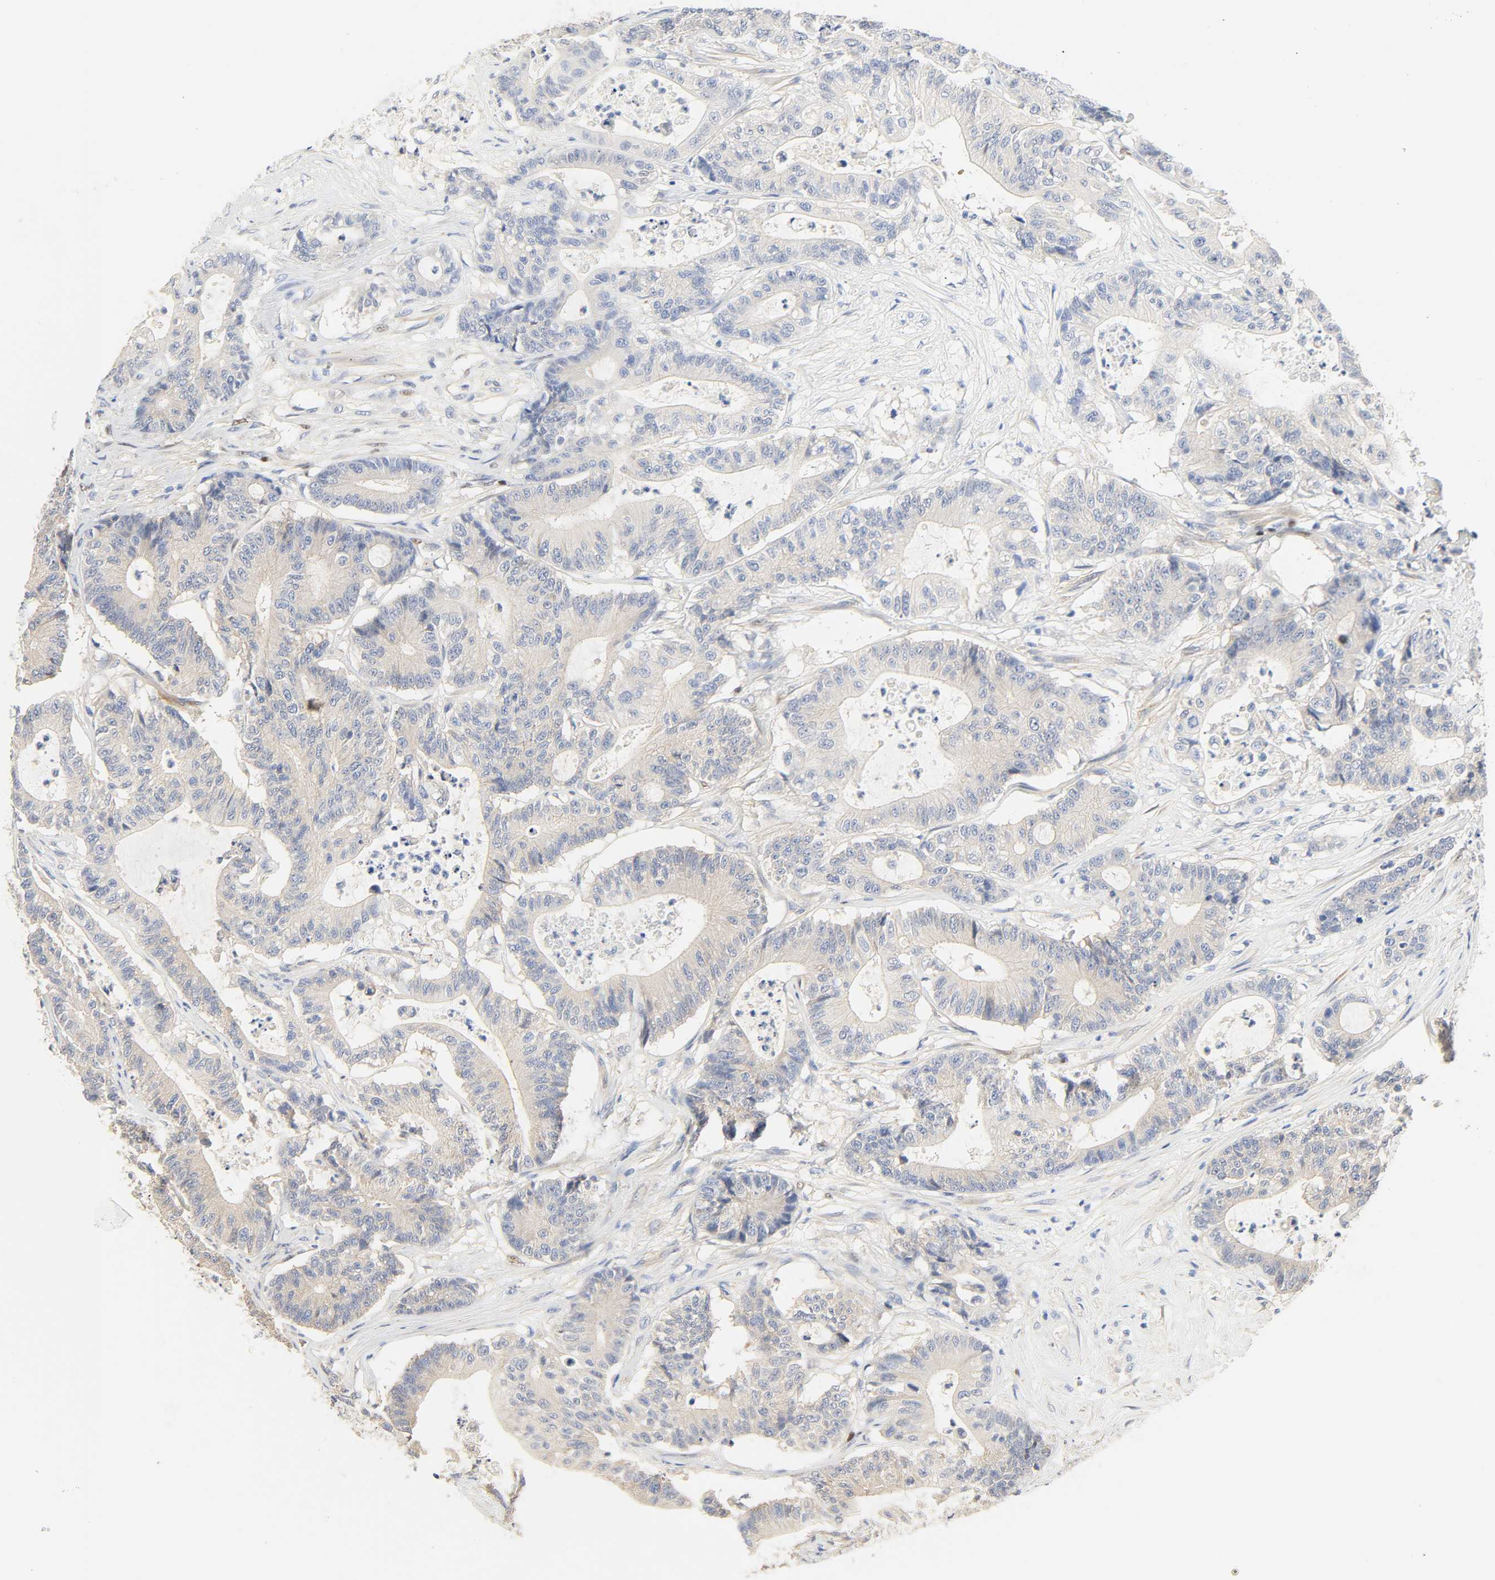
{"staining": {"intensity": "negative", "quantity": "none", "location": "none"}, "tissue": "colorectal cancer", "cell_type": "Tumor cells", "image_type": "cancer", "snomed": [{"axis": "morphology", "description": "Adenocarcinoma, NOS"}, {"axis": "topography", "description": "Colon"}], "caption": "Immunohistochemistry of human colorectal adenocarcinoma reveals no expression in tumor cells.", "gene": "BORCS8-MEF2B", "patient": {"sex": "female", "age": 84}}